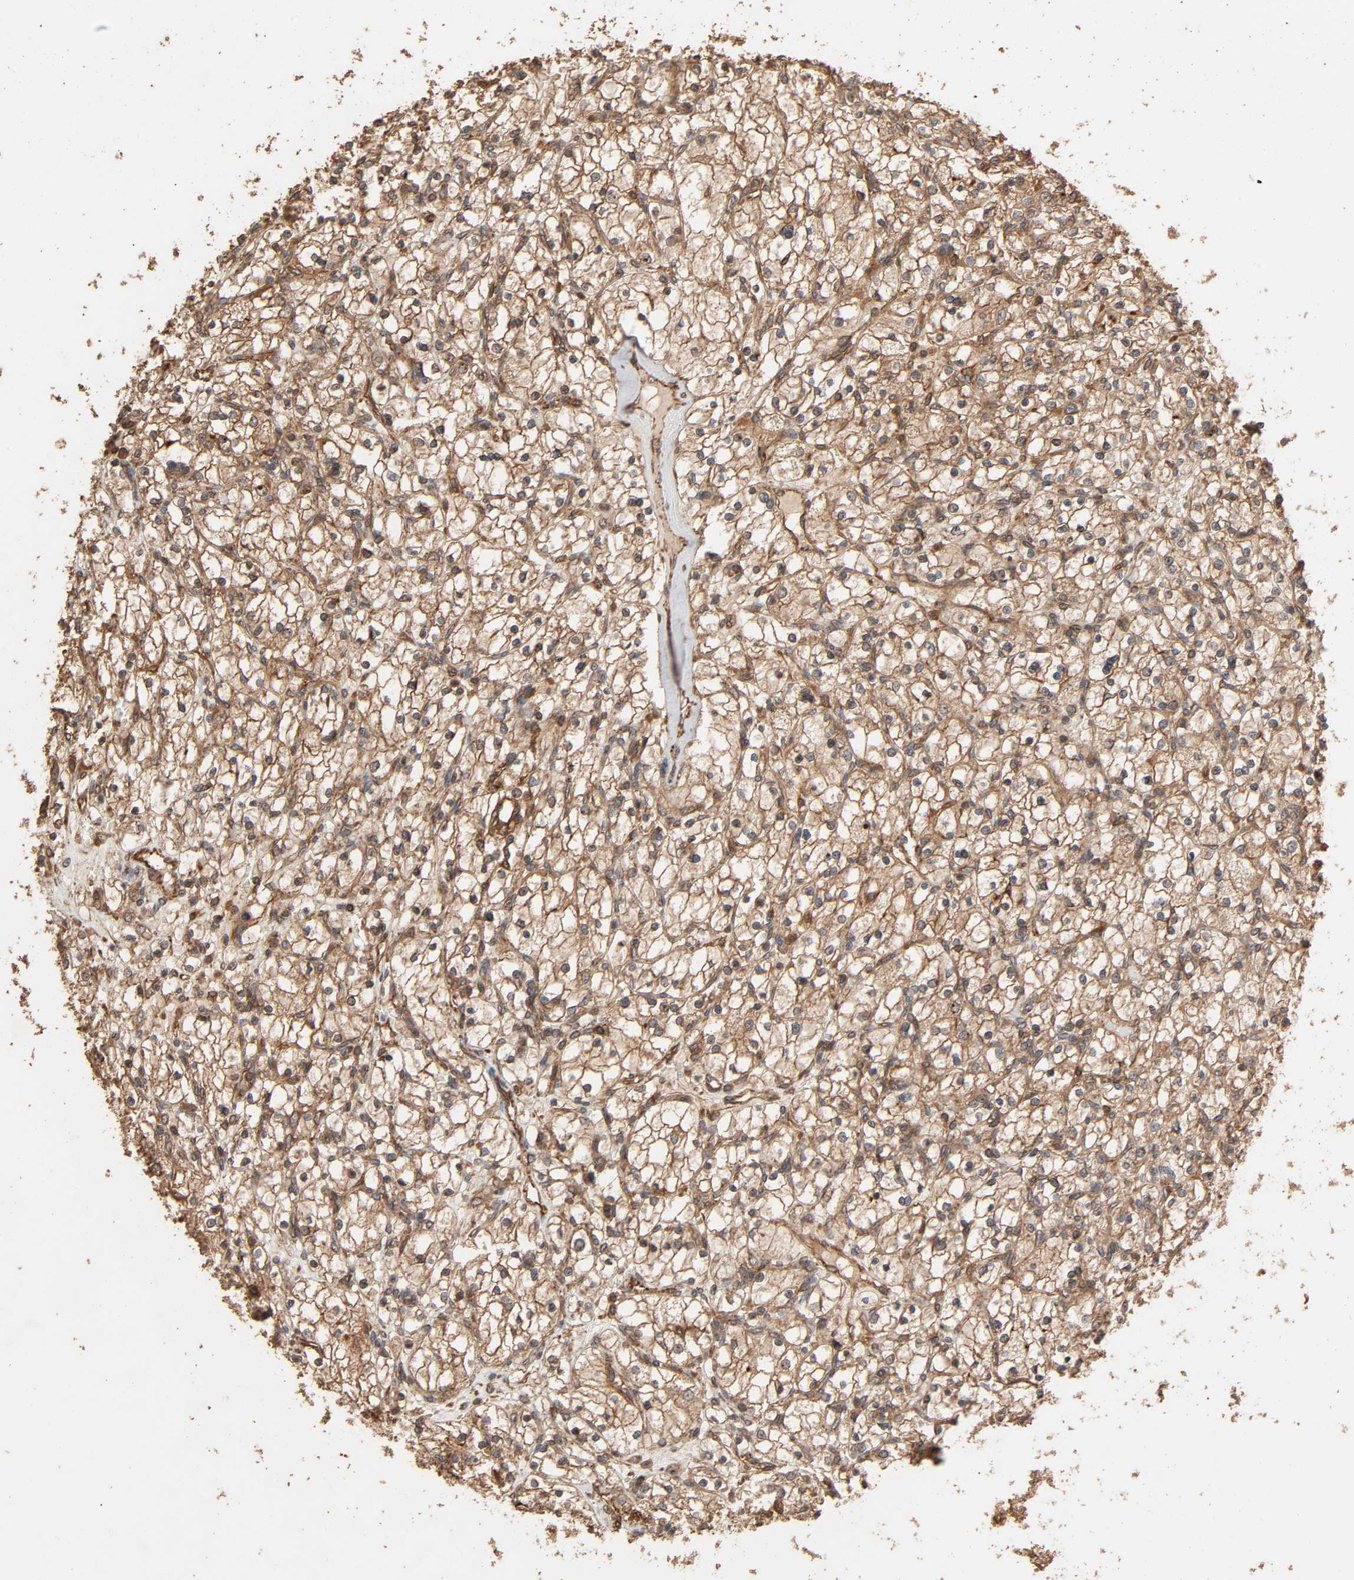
{"staining": {"intensity": "moderate", "quantity": "25%-75%", "location": "cytoplasmic/membranous"}, "tissue": "renal cancer", "cell_type": "Tumor cells", "image_type": "cancer", "snomed": [{"axis": "morphology", "description": "Adenocarcinoma, NOS"}, {"axis": "topography", "description": "Kidney"}], "caption": "Protein staining of renal adenocarcinoma tissue reveals moderate cytoplasmic/membranous positivity in about 25%-75% of tumor cells.", "gene": "RPS6KA6", "patient": {"sex": "female", "age": 83}}